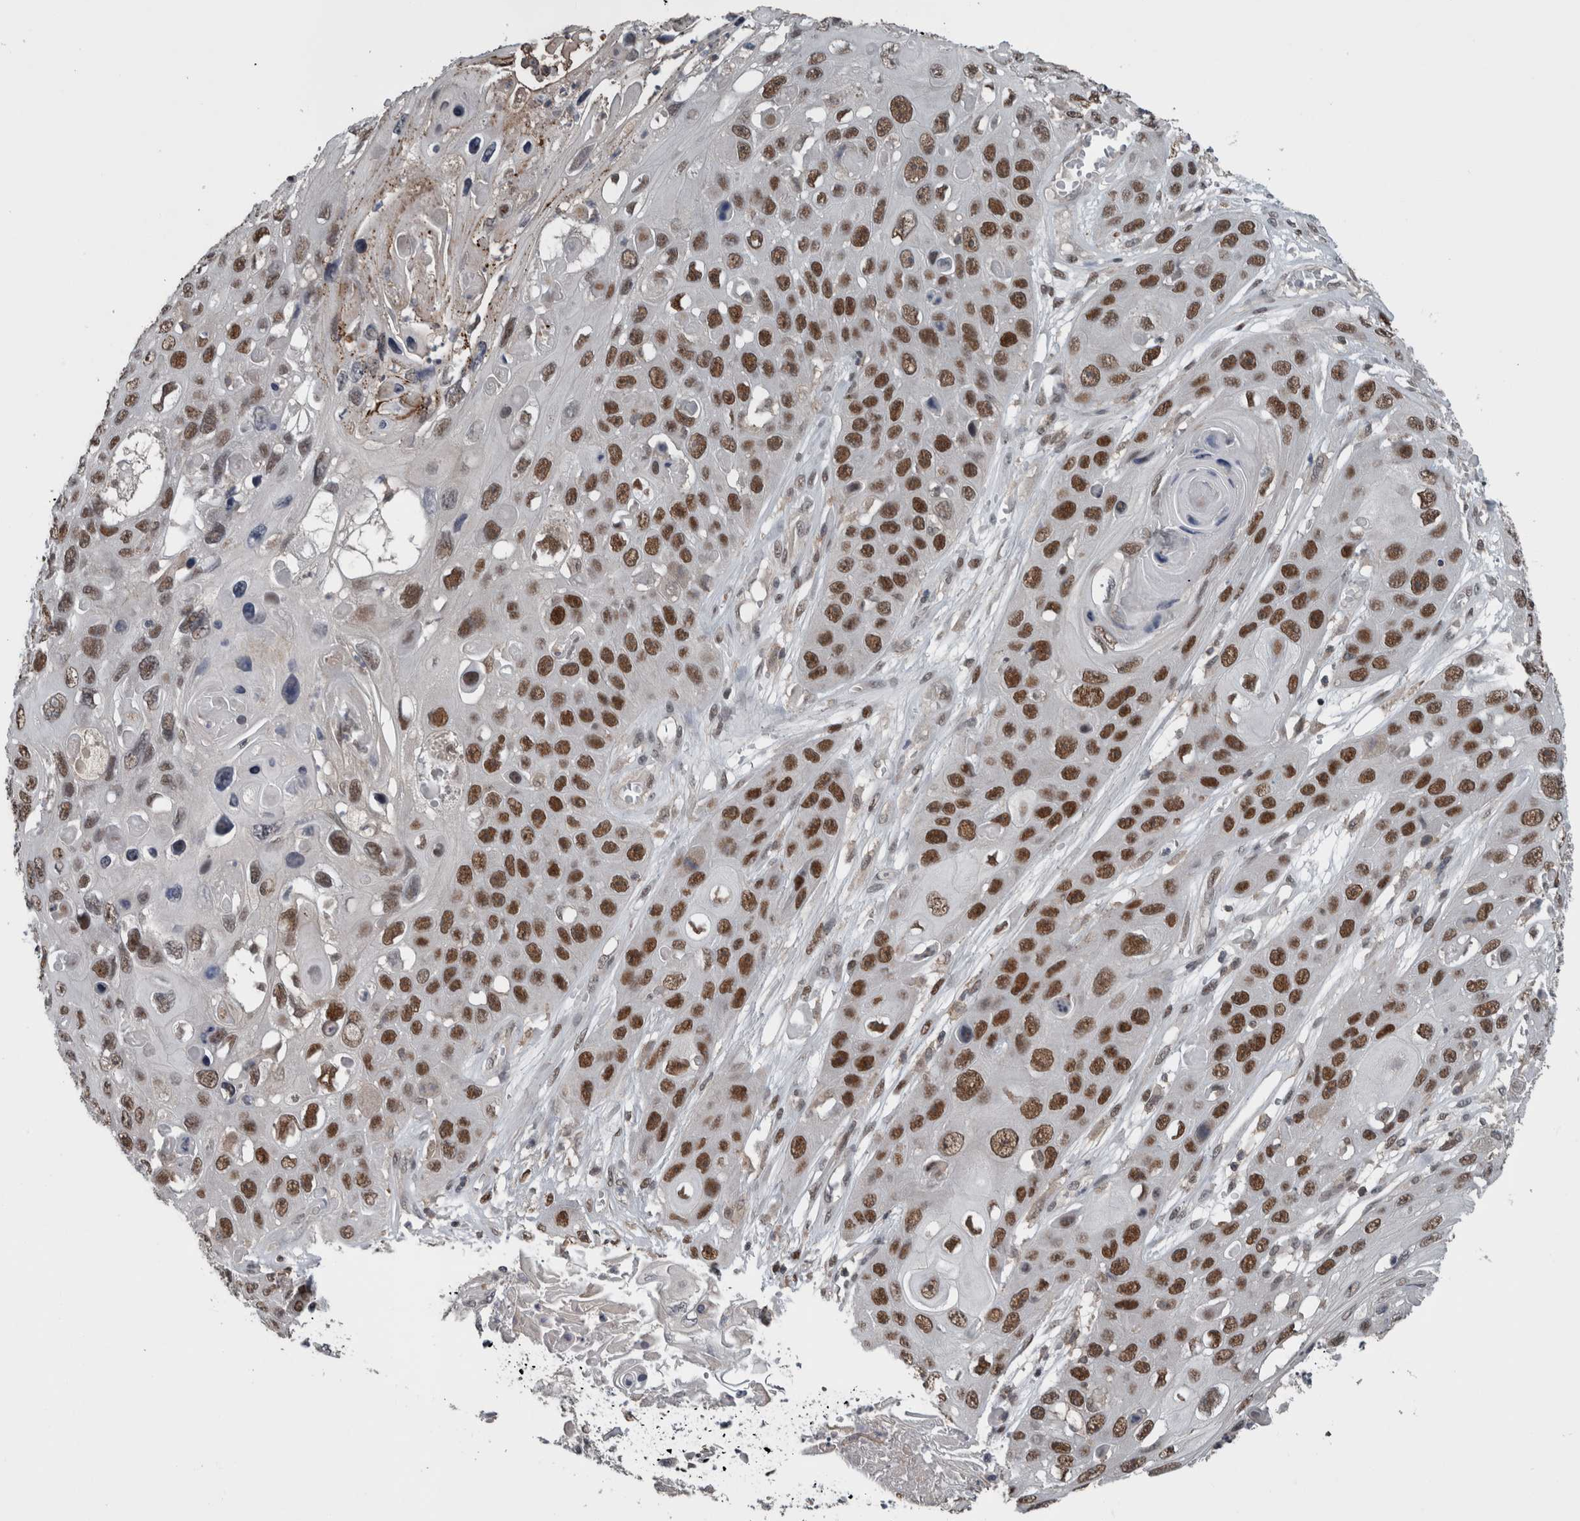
{"staining": {"intensity": "strong", "quantity": ">75%", "location": "nuclear"}, "tissue": "skin cancer", "cell_type": "Tumor cells", "image_type": "cancer", "snomed": [{"axis": "morphology", "description": "Squamous cell carcinoma, NOS"}, {"axis": "topography", "description": "Skin"}], "caption": "Immunohistochemical staining of human skin cancer demonstrates strong nuclear protein staining in about >75% of tumor cells.", "gene": "ZBTB21", "patient": {"sex": "male", "age": 55}}